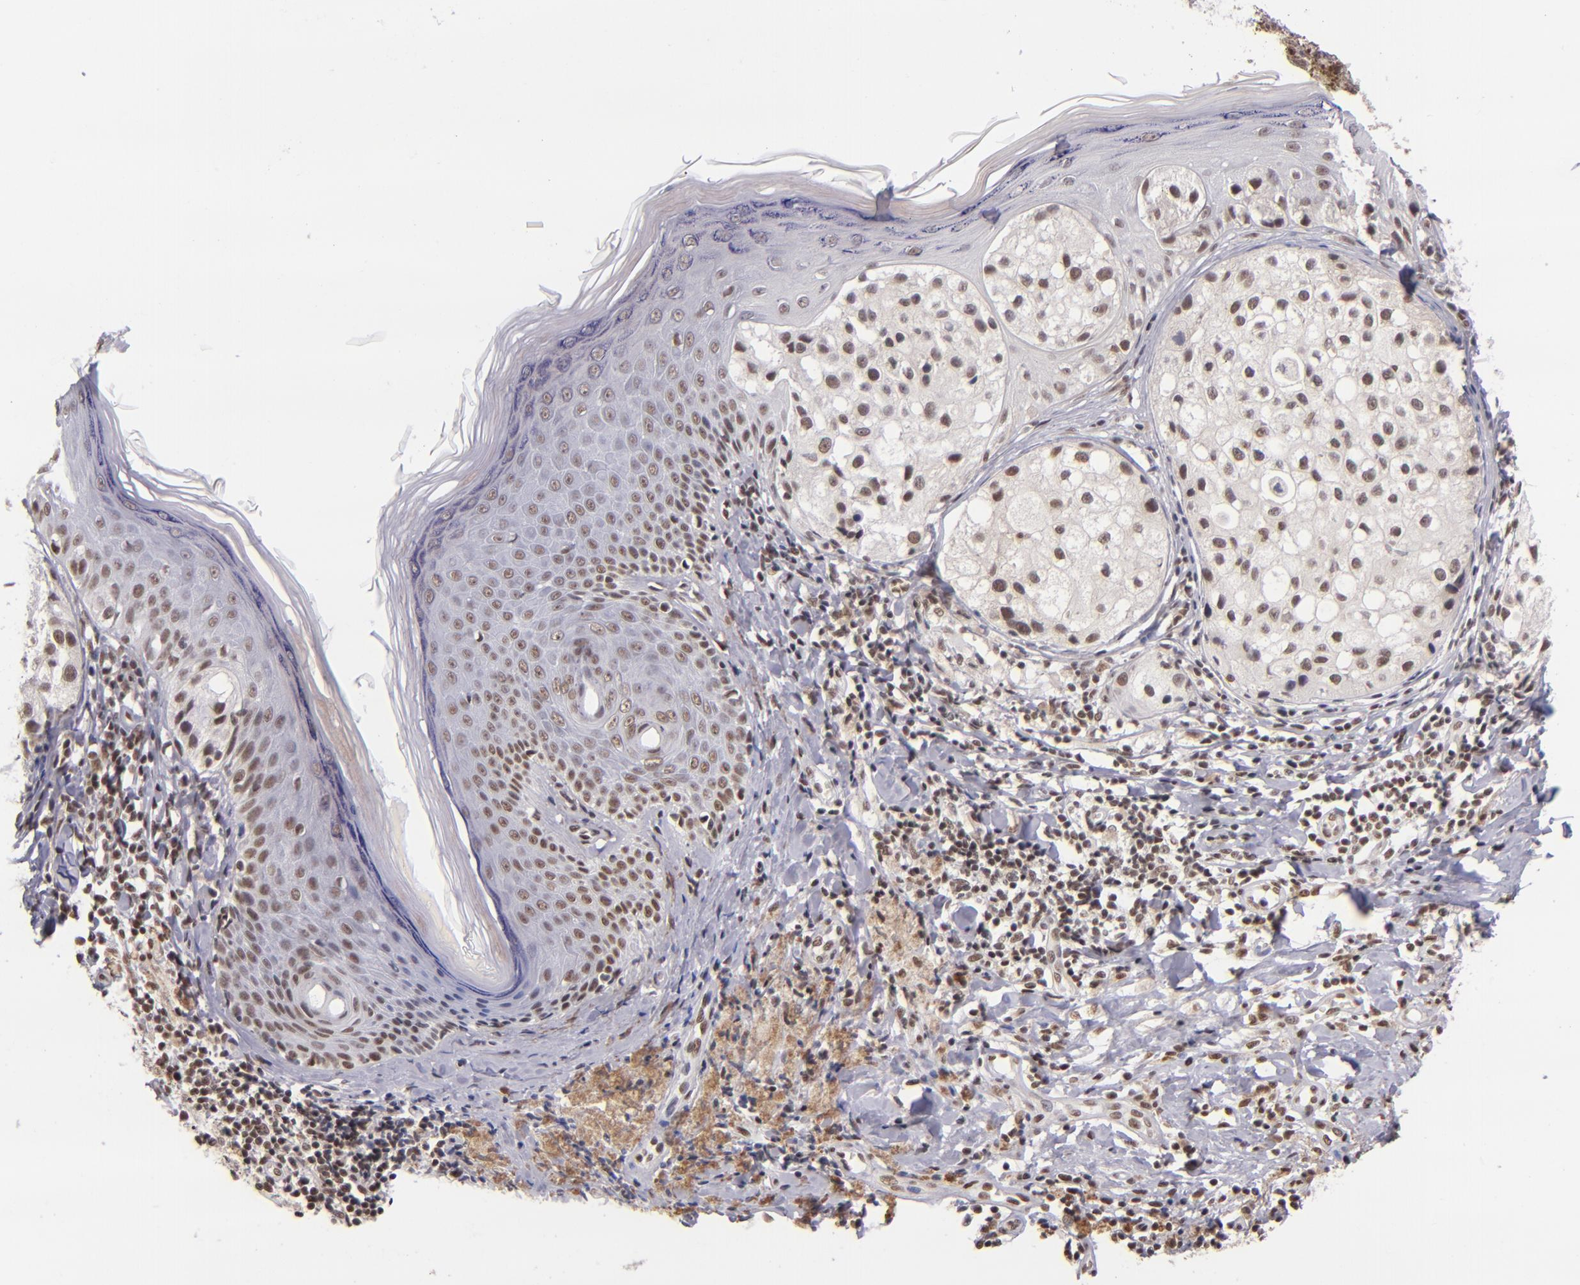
{"staining": {"intensity": "weak", "quantity": "25%-75%", "location": "cytoplasmic/membranous,nuclear"}, "tissue": "melanoma", "cell_type": "Tumor cells", "image_type": "cancer", "snomed": [{"axis": "morphology", "description": "Malignant melanoma, NOS"}, {"axis": "topography", "description": "Skin"}], "caption": "Melanoma tissue exhibits weak cytoplasmic/membranous and nuclear staining in approximately 25%-75% of tumor cells, visualized by immunohistochemistry.", "gene": "ZNF148", "patient": {"sex": "male", "age": 23}}